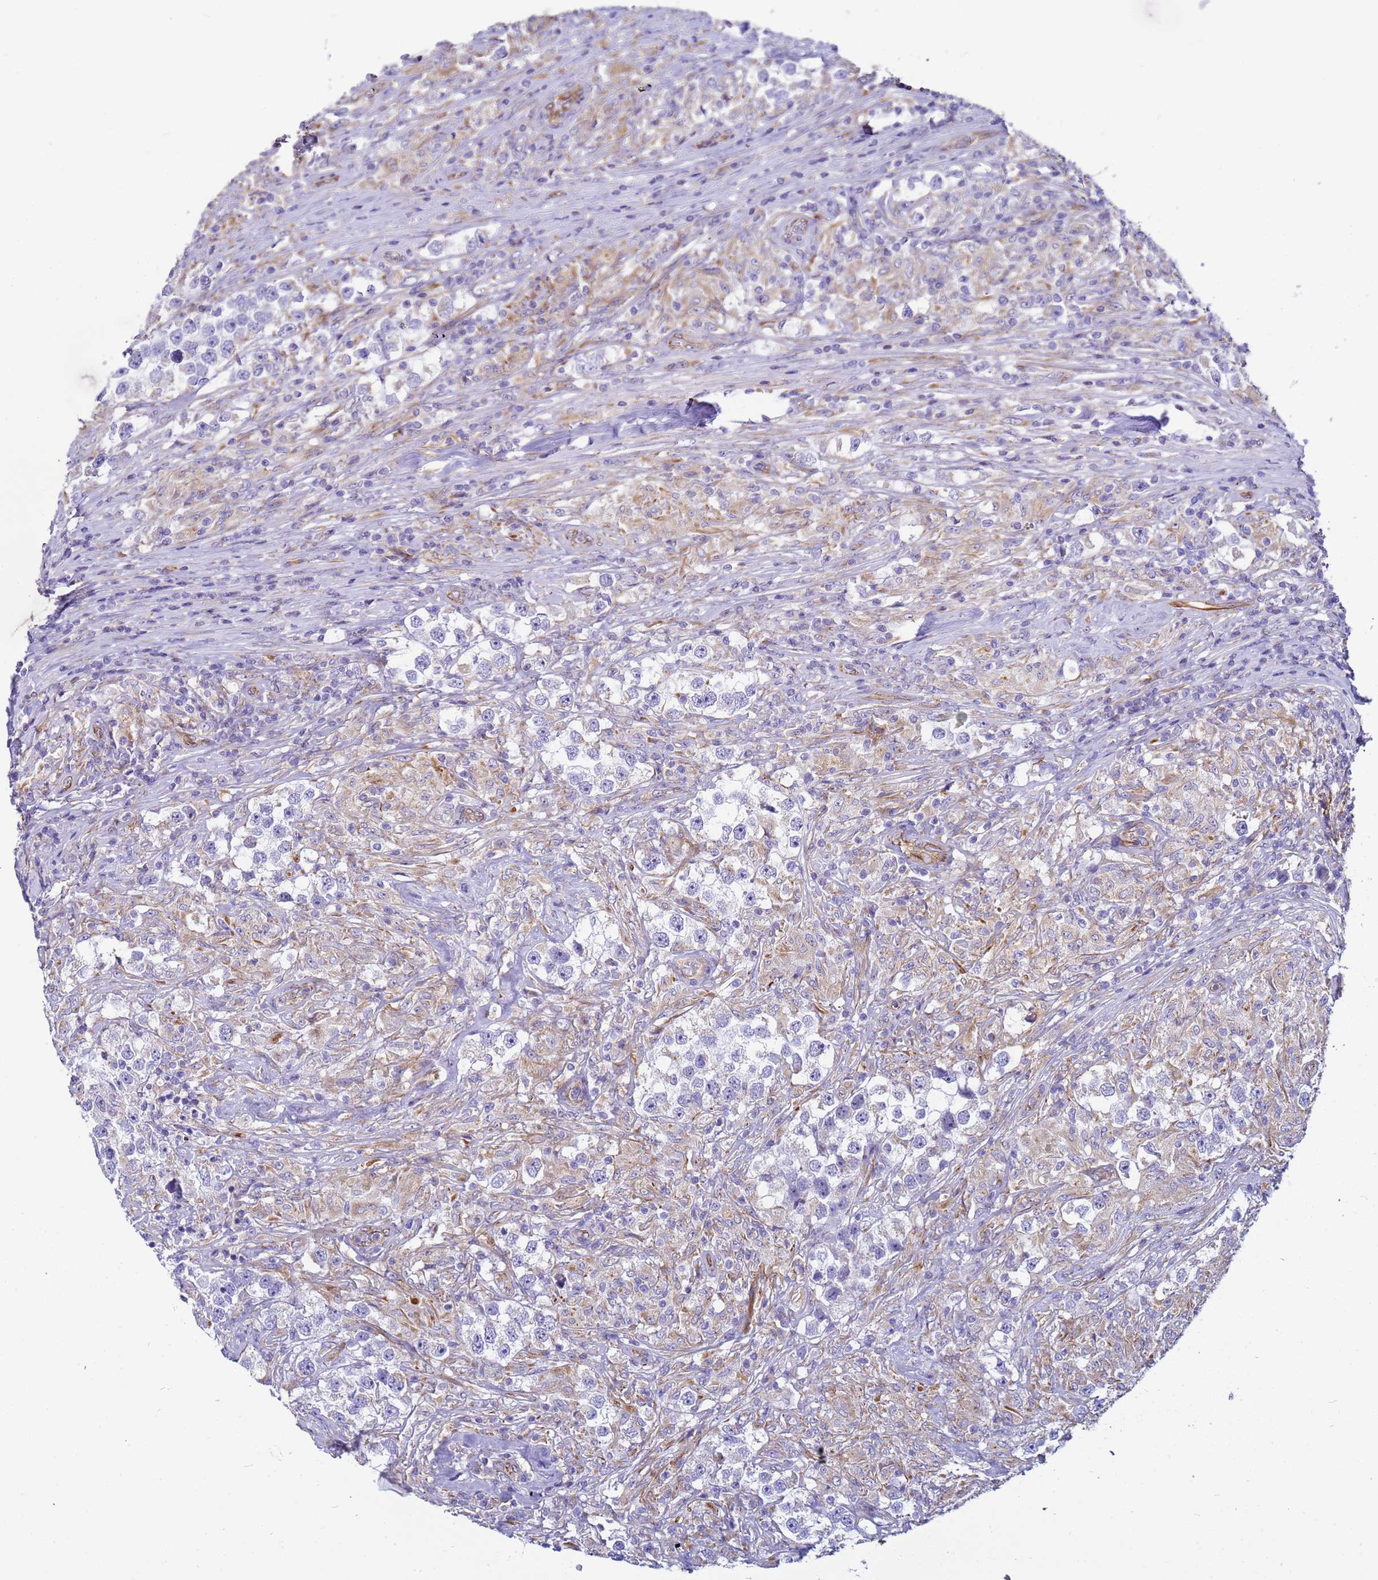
{"staining": {"intensity": "negative", "quantity": "none", "location": "none"}, "tissue": "testis cancer", "cell_type": "Tumor cells", "image_type": "cancer", "snomed": [{"axis": "morphology", "description": "Seminoma, NOS"}, {"axis": "topography", "description": "Testis"}], "caption": "Immunohistochemistry (IHC) of testis cancer (seminoma) exhibits no positivity in tumor cells.", "gene": "UBXN2B", "patient": {"sex": "male", "age": 46}}